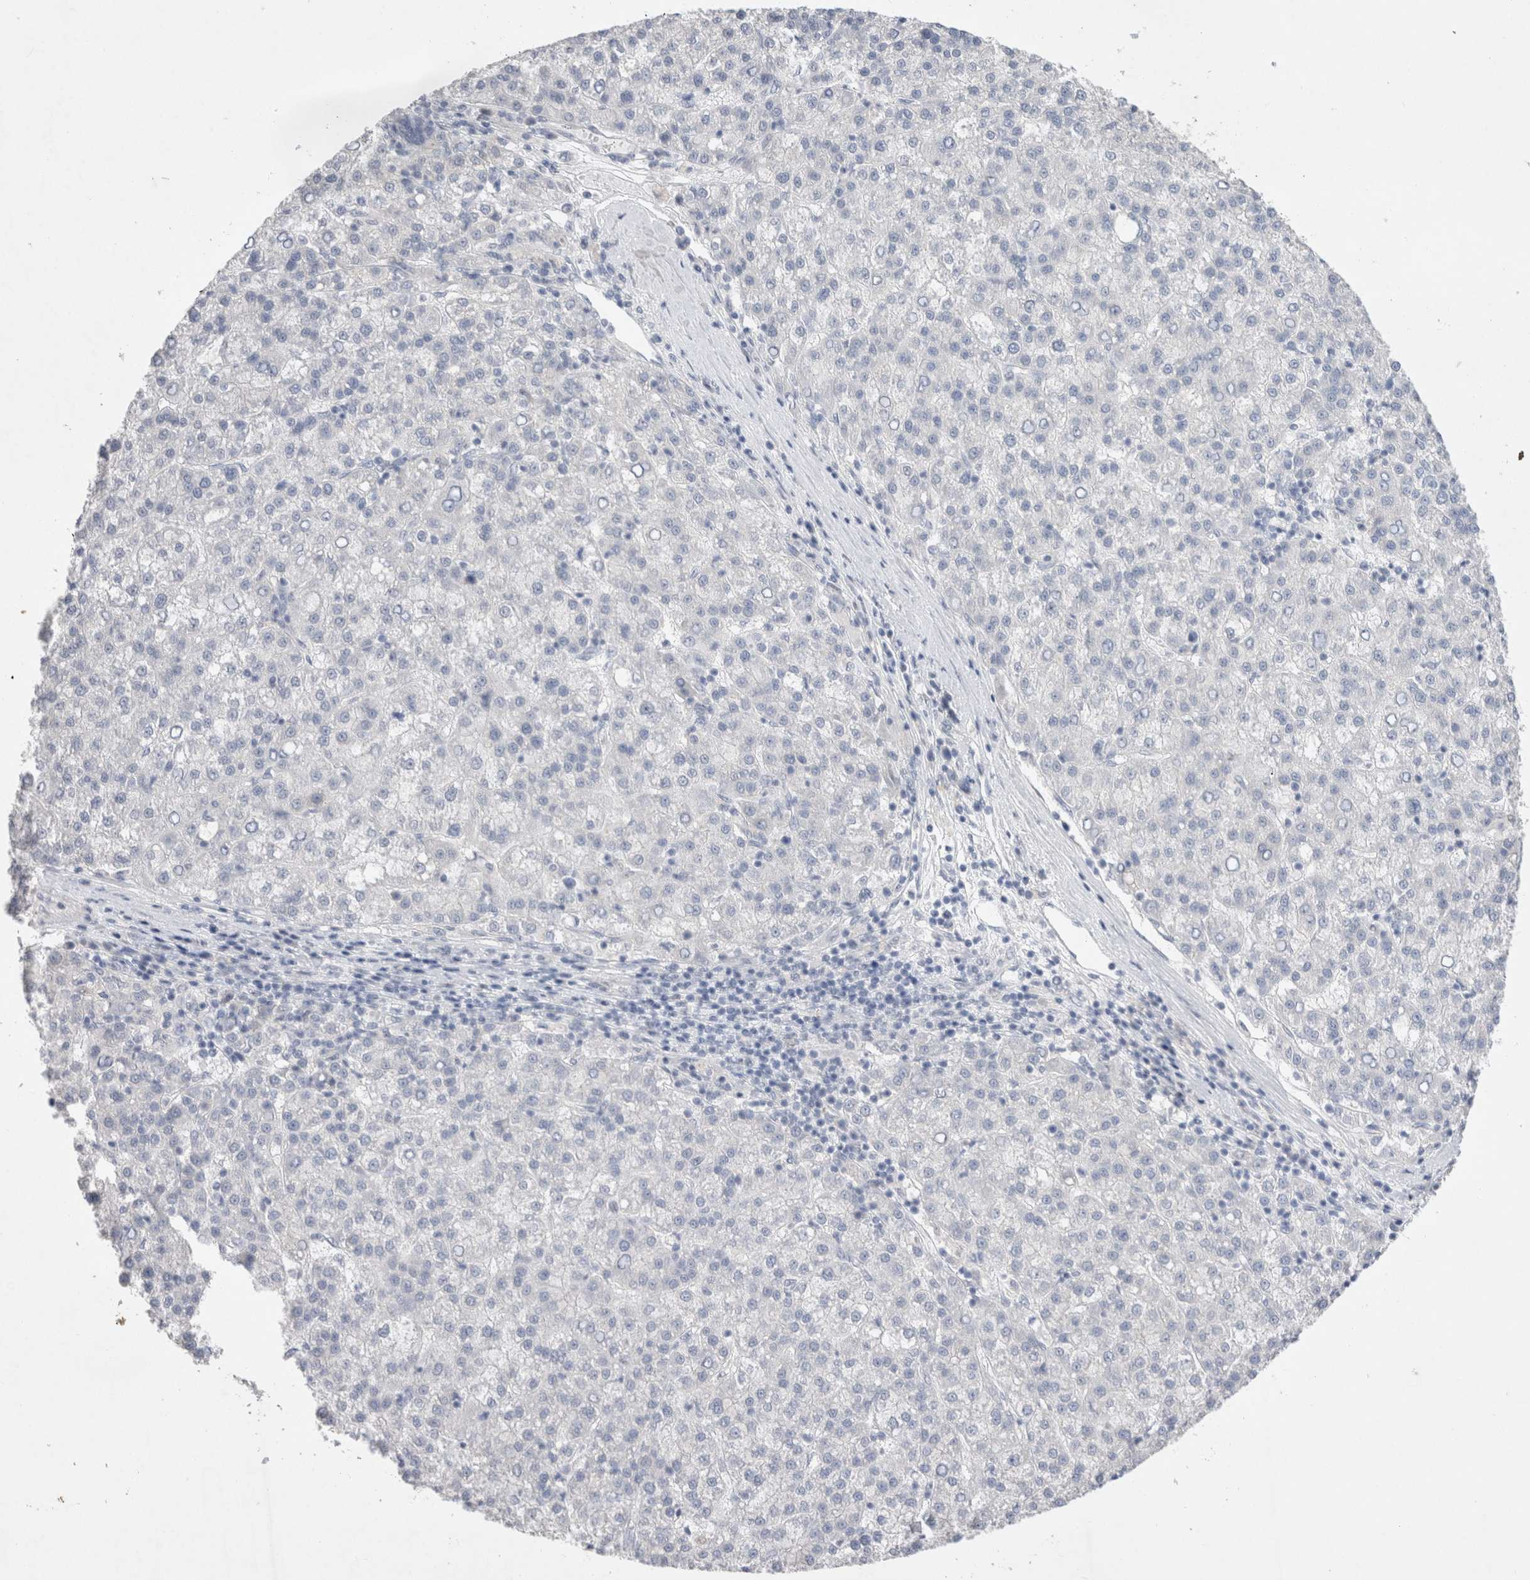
{"staining": {"intensity": "negative", "quantity": "none", "location": "none"}, "tissue": "liver cancer", "cell_type": "Tumor cells", "image_type": "cancer", "snomed": [{"axis": "morphology", "description": "Carcinoma, Hepatocellular, NOS"}, {"axis": "topography", "description": "Liver"}], "caption": "Immunohistochemical staining of liver cancer (hepatocellular carcinoma) reveals no significant staining in tumor cells.", "gene": "BICD2", "patient": {"sex": "female", "age": 58}}